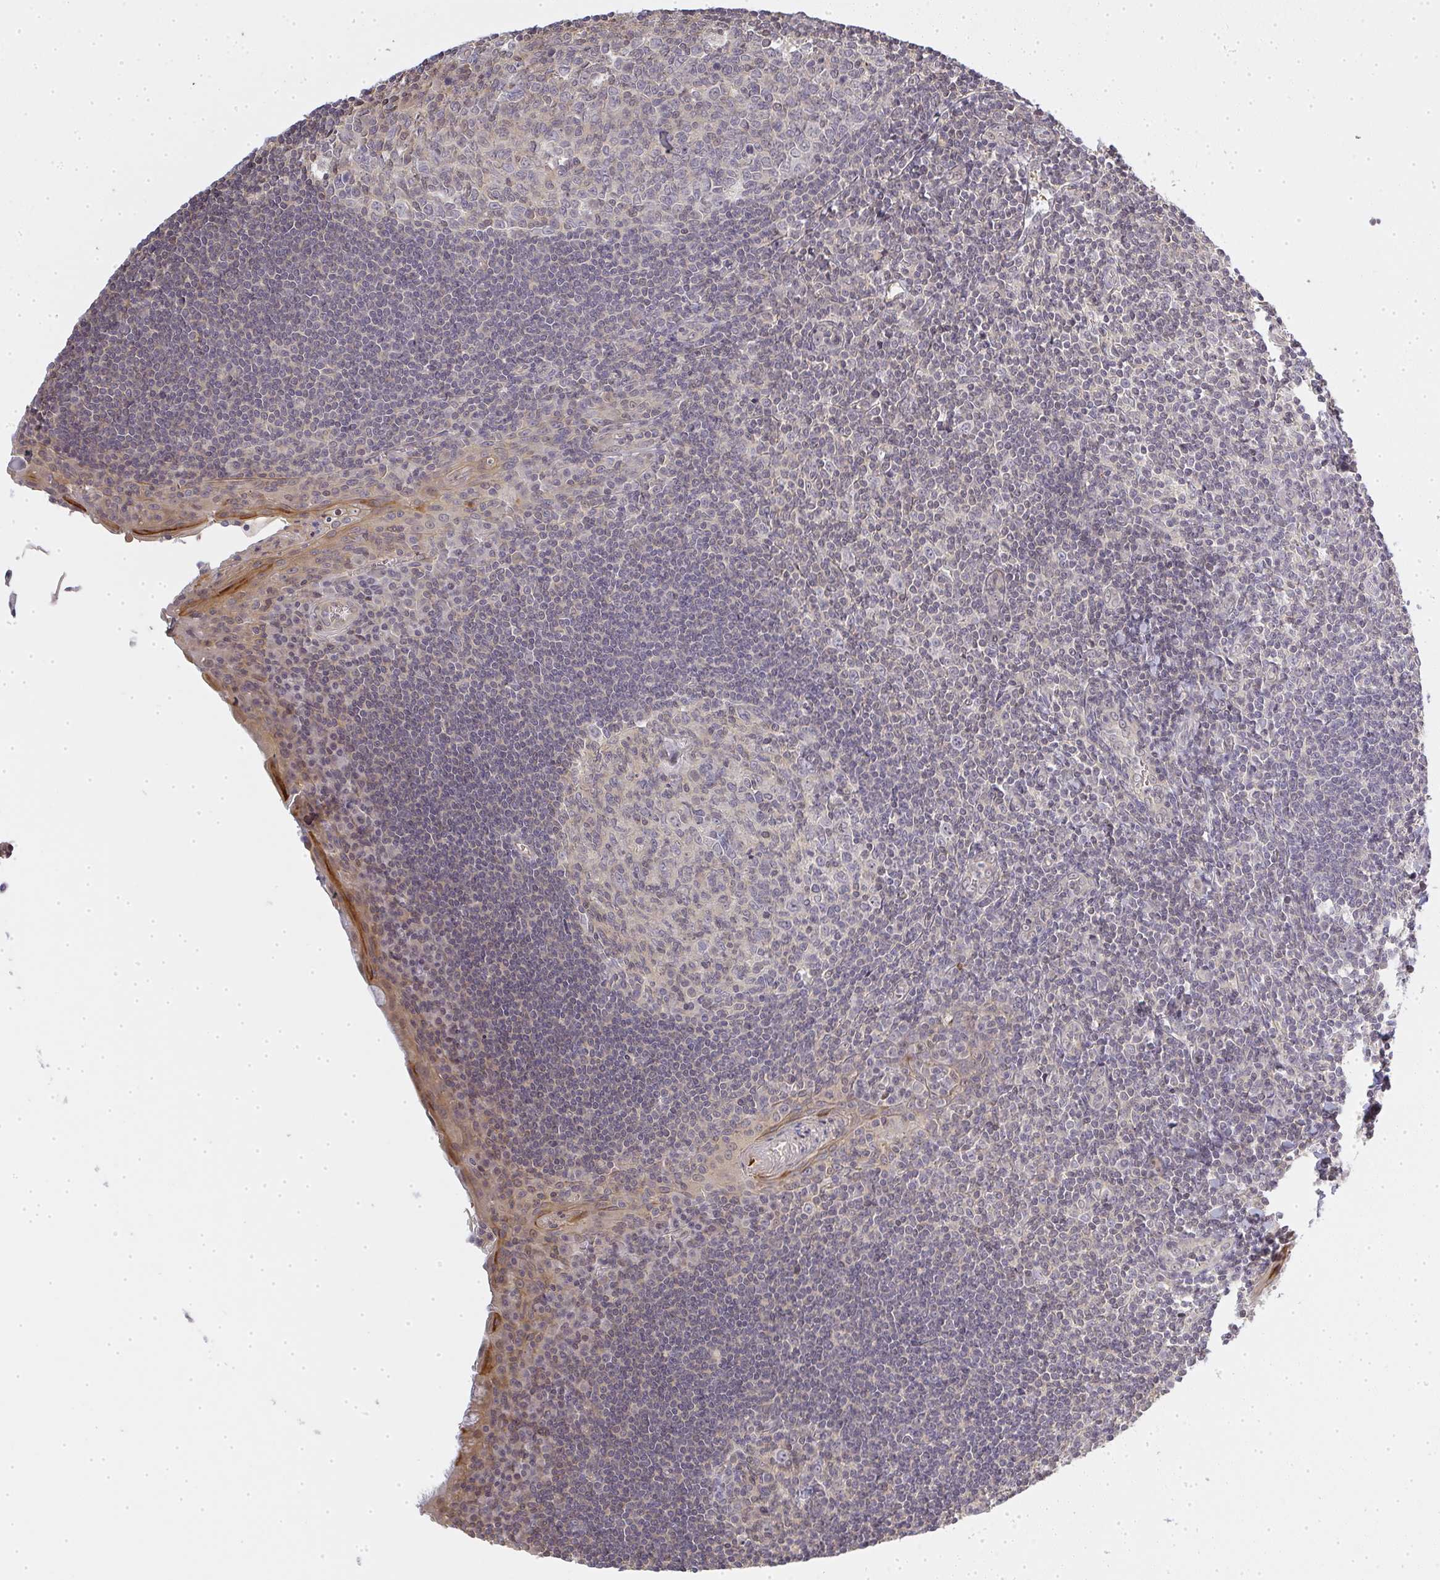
{"staining": {"intensity": "weak", "quantity": "<25%", "location": "cytoplasmic/membranous"}, "tissue": "tonsil", "cell_type": "Germinal center cells", "image_type": "normal", "snomed": [{"axis": "morphology", "description": "Normal tissue, NOS"}, {"axis": "topography", "description": "Tonsil"}], "caption": "Immunohistochemical staining of benign human tonsil exhibits no significant expression in germinal center cells.", "gene": "GSDMB", "patient": {"sex": "male", "age": 27}}